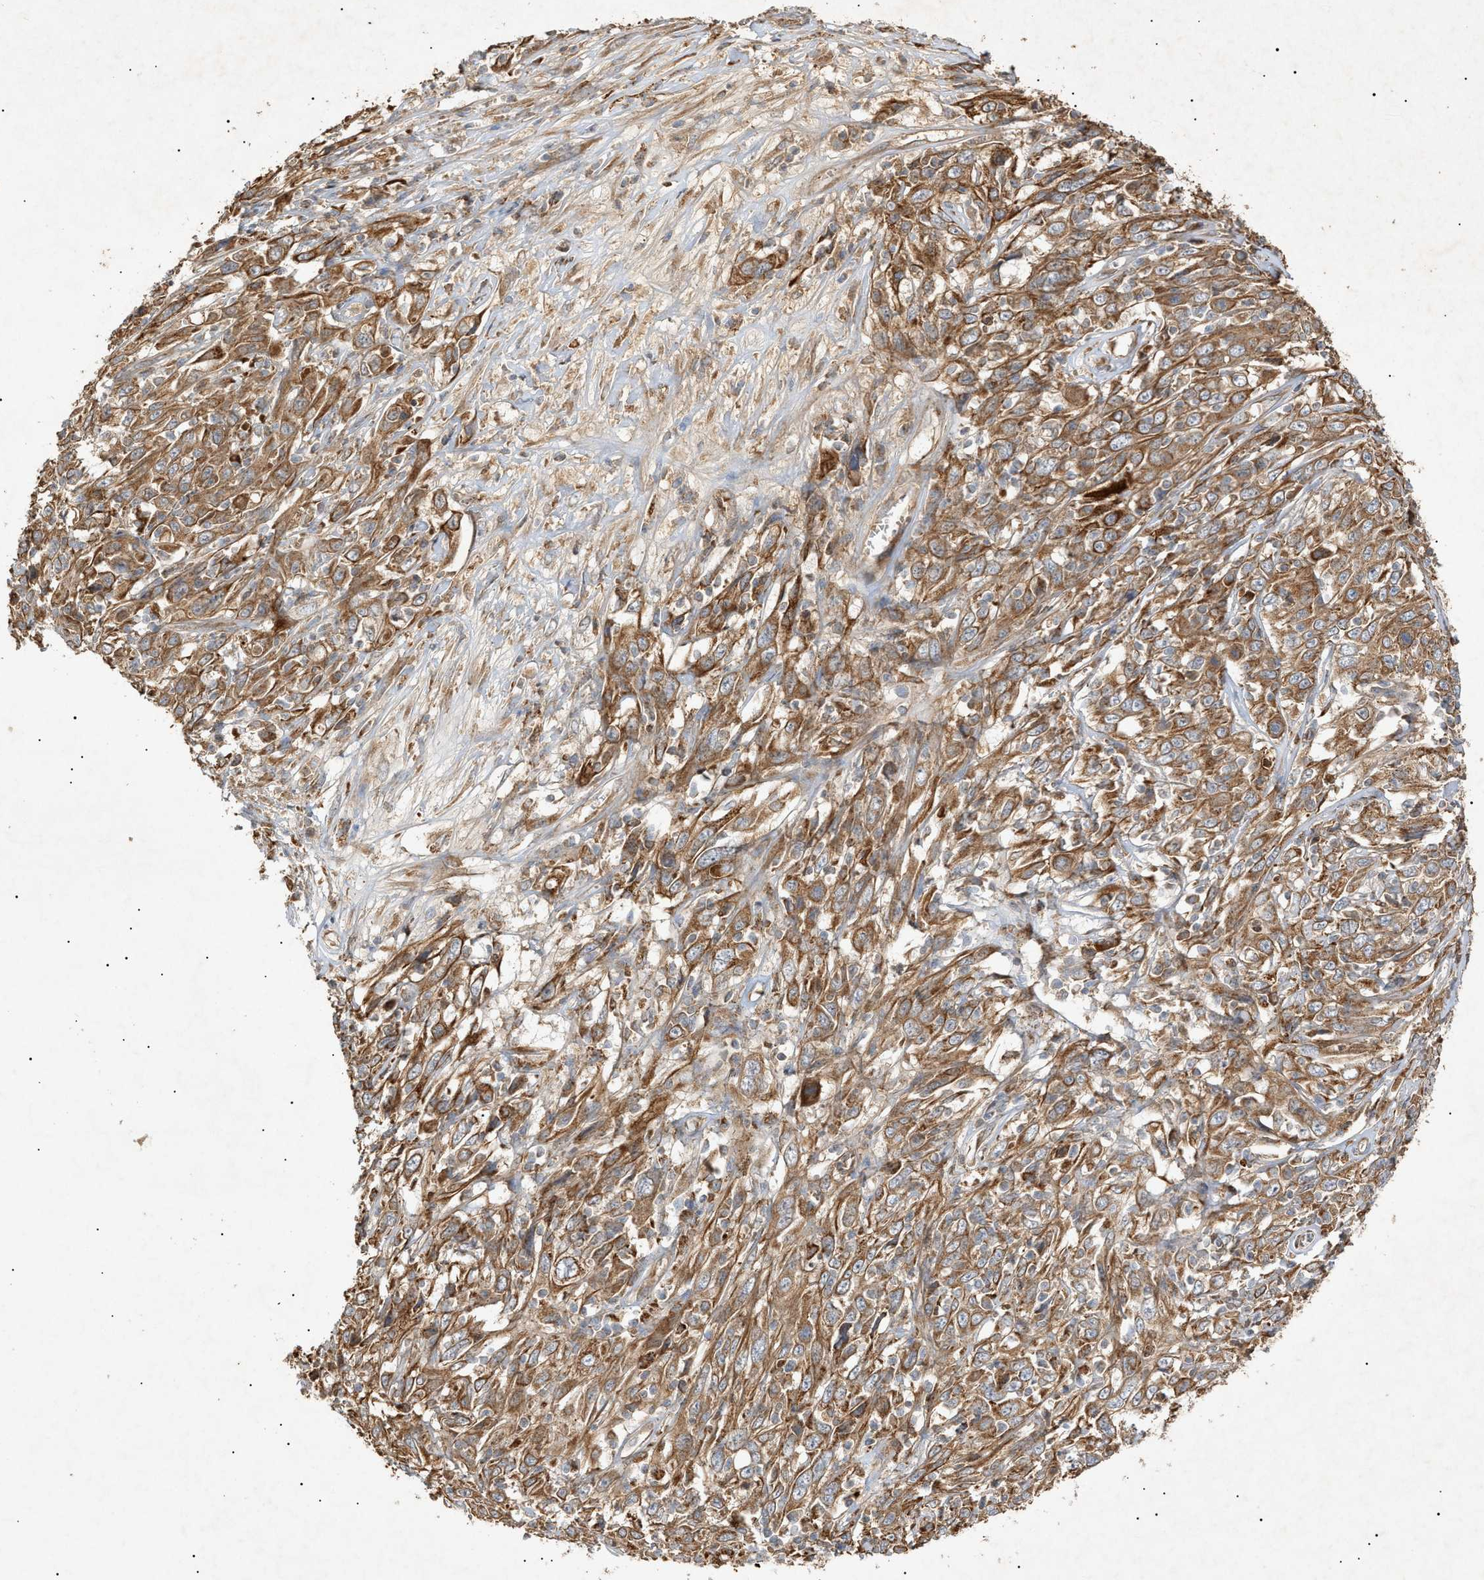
{"staining": {"intensity": "moderate", "quantity": ">75%", "location": "cytoplasmic/membranous"}, "tissue": "cervical cancer", "cell_type": "Tumor cells", "image_type": "cancer", "snomed": [{"axis": "morphology", "description": "Squamous cell carcinoma, NOS"}, {"axis": "topography", "description": "Cervix"}], "caption": "Immunohistochemistry (IHC) micrograph of human squamous cell carcinoma (cervical) stained for a protein (brown), which demonstrates medium levels of moderate cytoplasmic/membranous positivity in approximately >75% of tumor cells.", "gene": "MTCH1", "patient": {"sex": "female", "age": 46}}